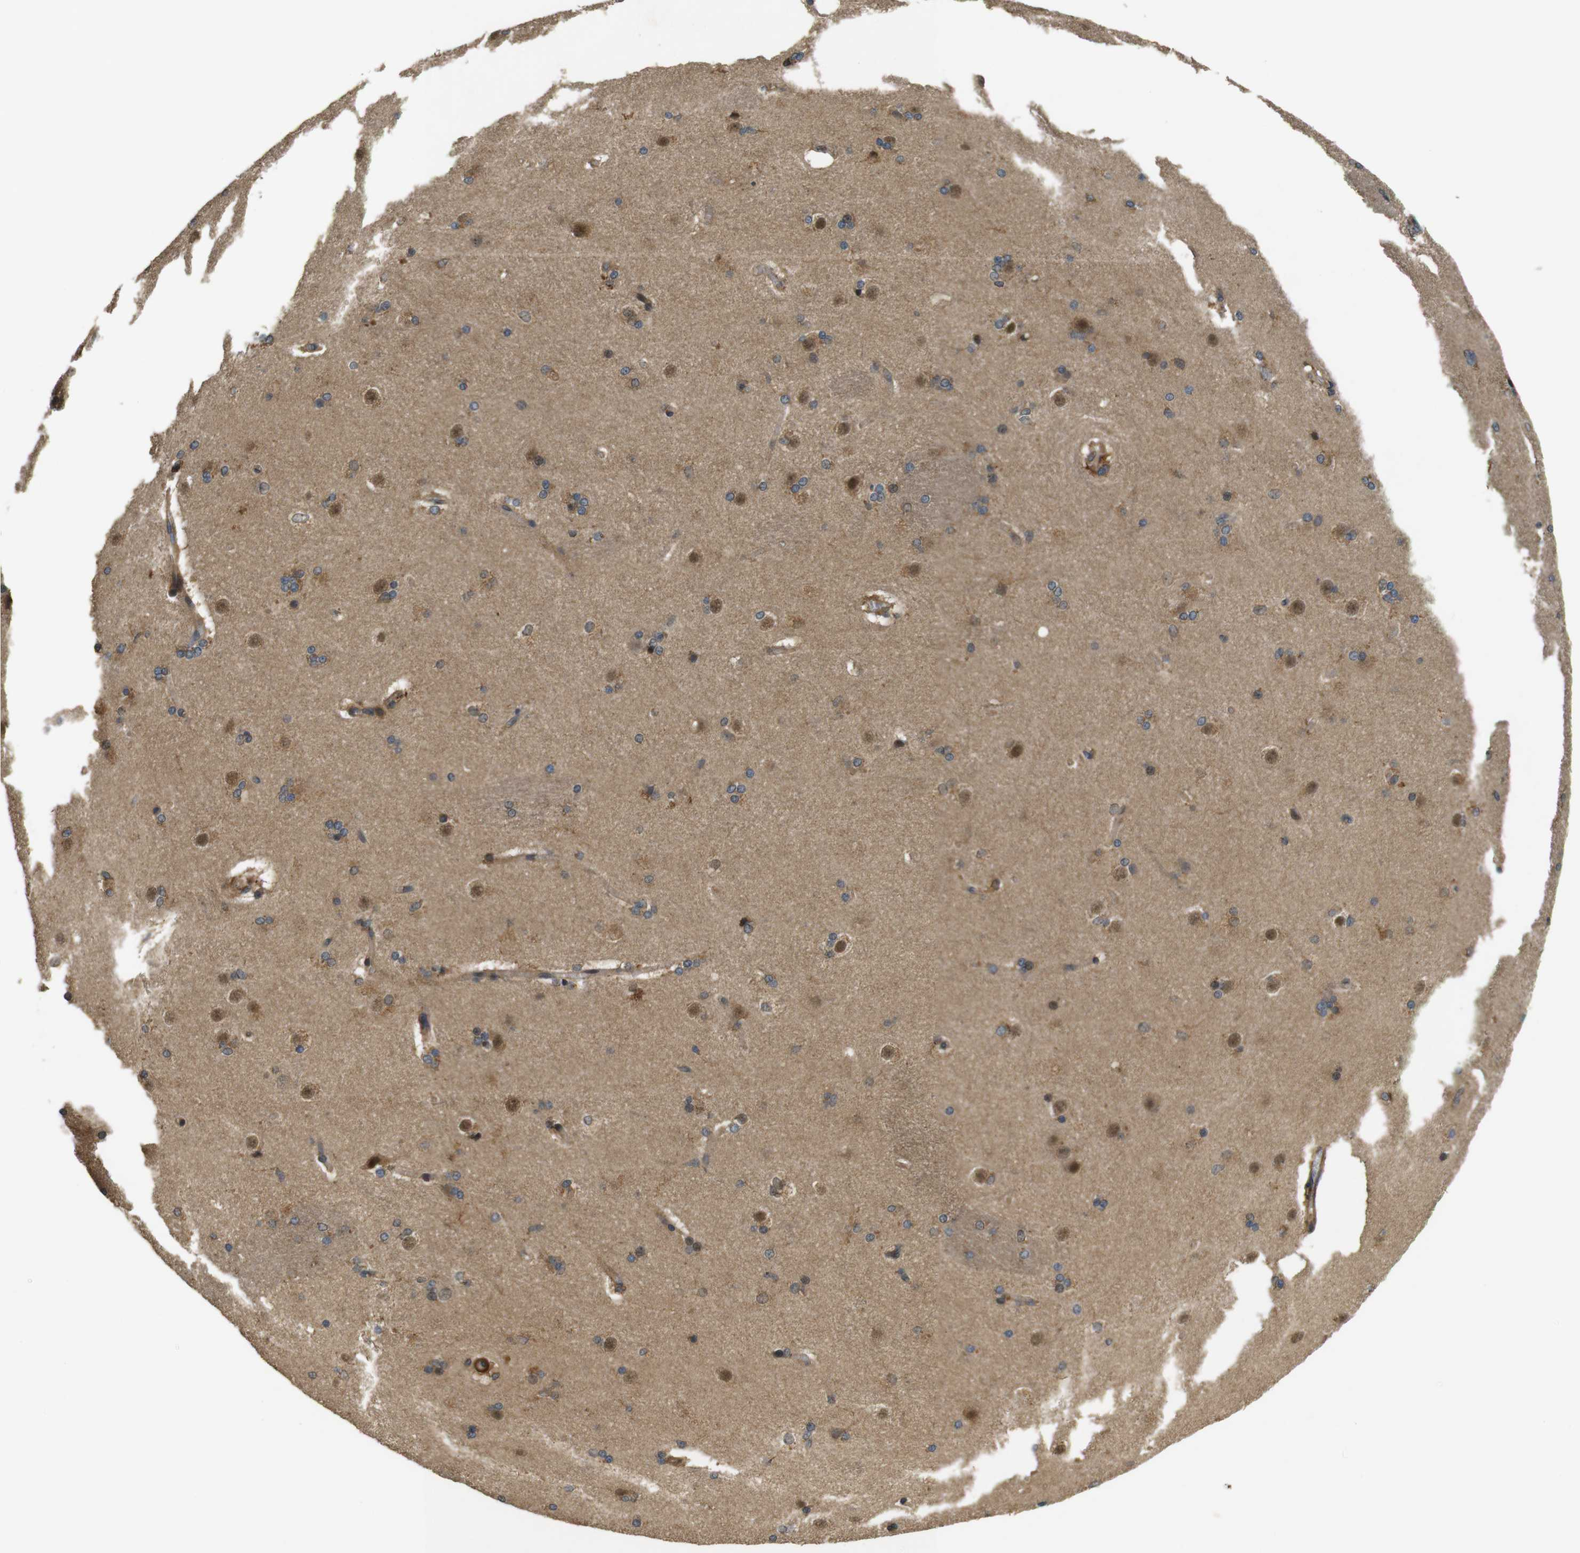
{"staining": {"intensity": "moderate", "quantity": "25%-75%", "location": "cytoplasmic/membranous,nuclear"}, "tissue": "caudate", "cell_type": "Glial cells", "image_type": "normal", "snomed": [{"axis": "morphology", "description": "Normal tissue, NOS"}, {"axis": "topography", "description": "Lateral ventricle wall"}], "caption": "This is an image of IHC staining of unremarkable caudate, which shows moderate positivity in the cytoplasmic/membranous,nuclear of glial cells.", "gene": "BNIP3", "patient": {"sex": "female", "age": 19}}